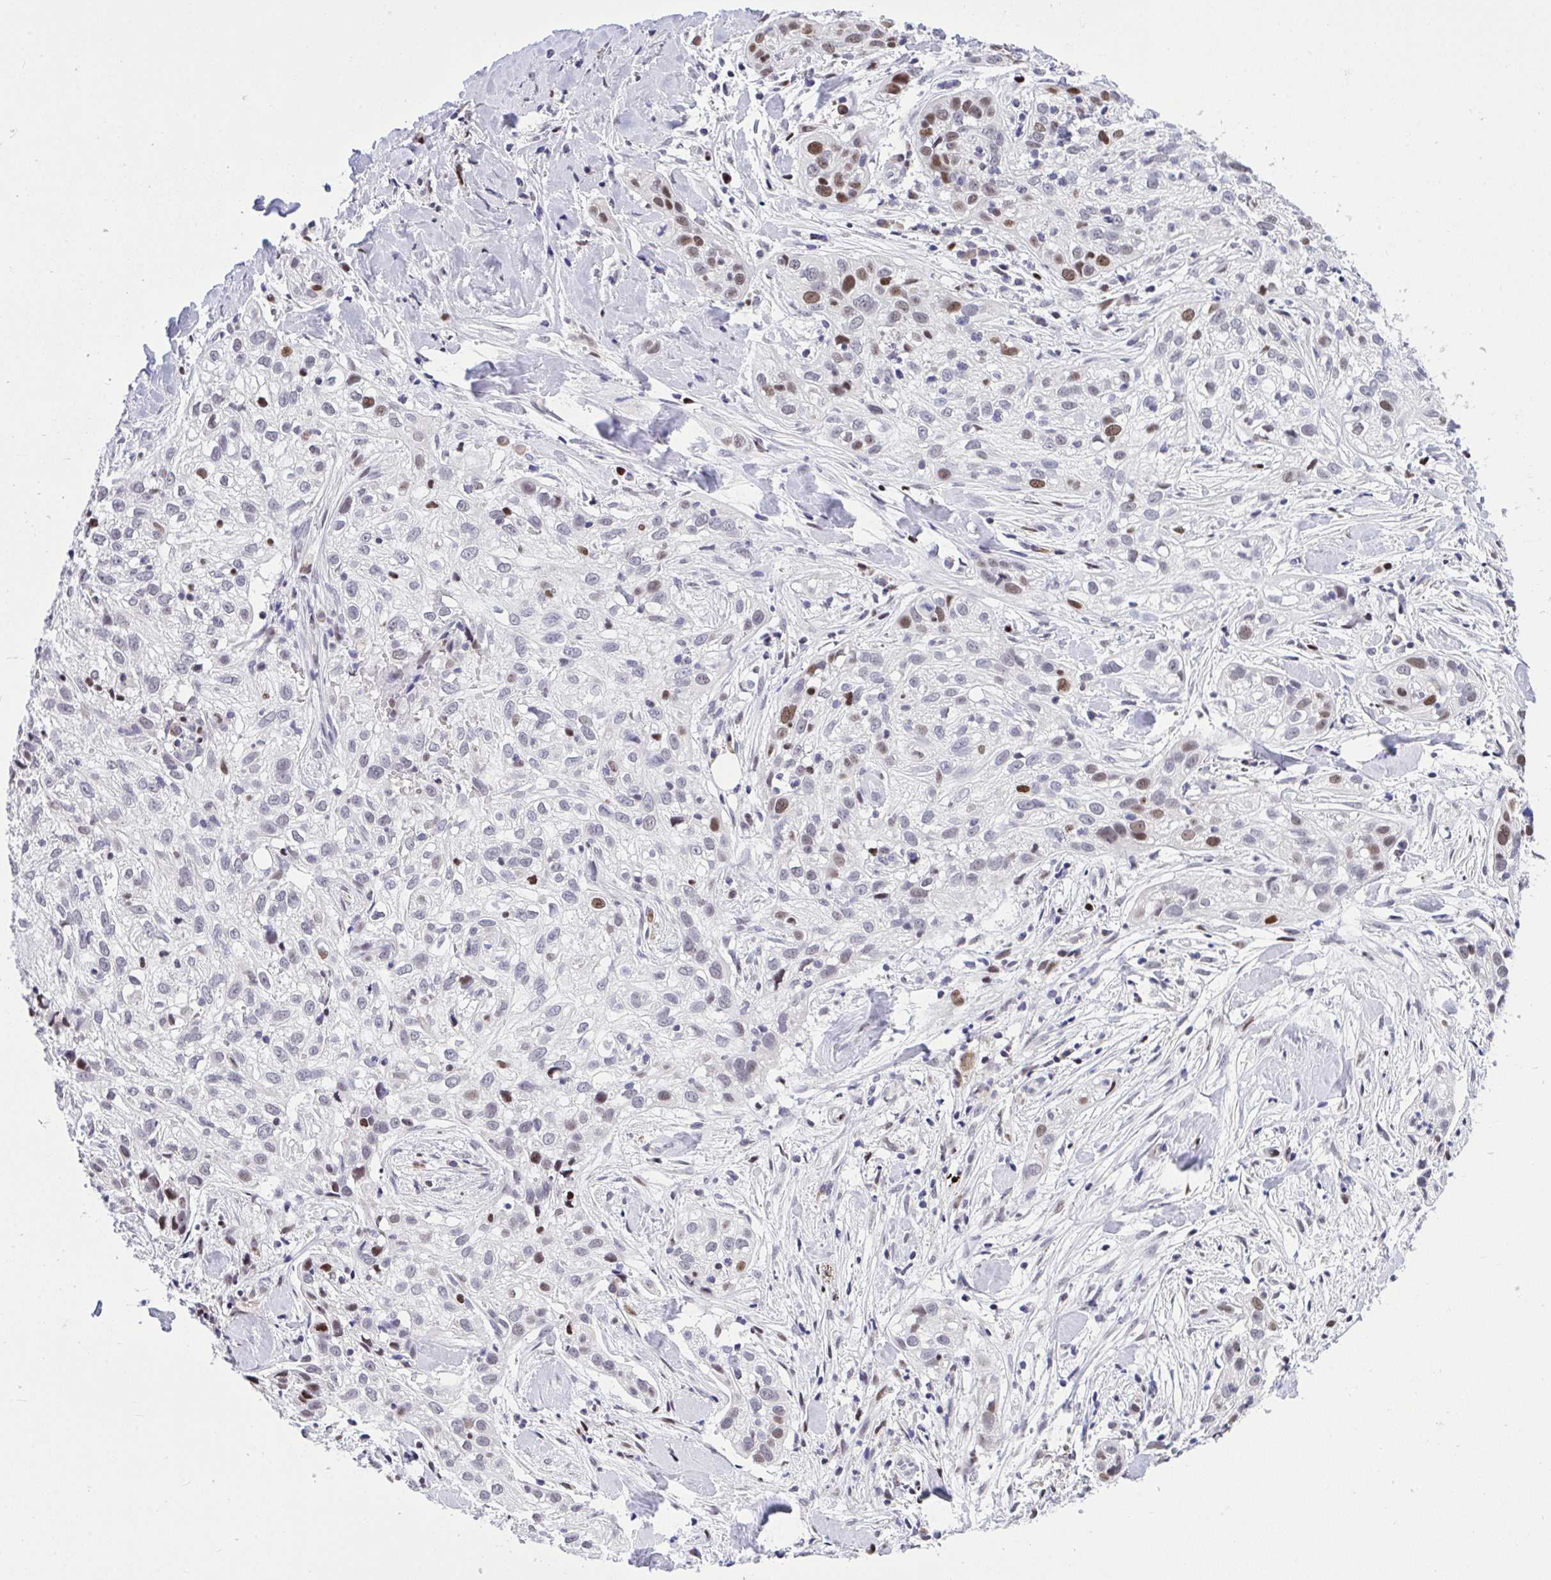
{"staining": {"intensity": "moderate", "quantity": "25%-75%", "location": "nuclear"}, "tissue": "skin cancer", "cell_type": "Tumor cells", "image_type": "cancer", "snomed": [{"axis": "morphology", "description": "Squamous cell carcinoma, NOS"}, {"axis": "topography", "description": "Skin"}], "caption": "An image of human skin squamous cell carcinoma stained for a protein exhibits moderate nuclear brown staining in tumor cells. The staining was performed using DAB to visualize the protein expression in brown, while the nuclei were stained in blue with hematoxylin (Magnification: 20x).", "gene": "C1QL2", "patient": {"sex": "male", "age": 82}}